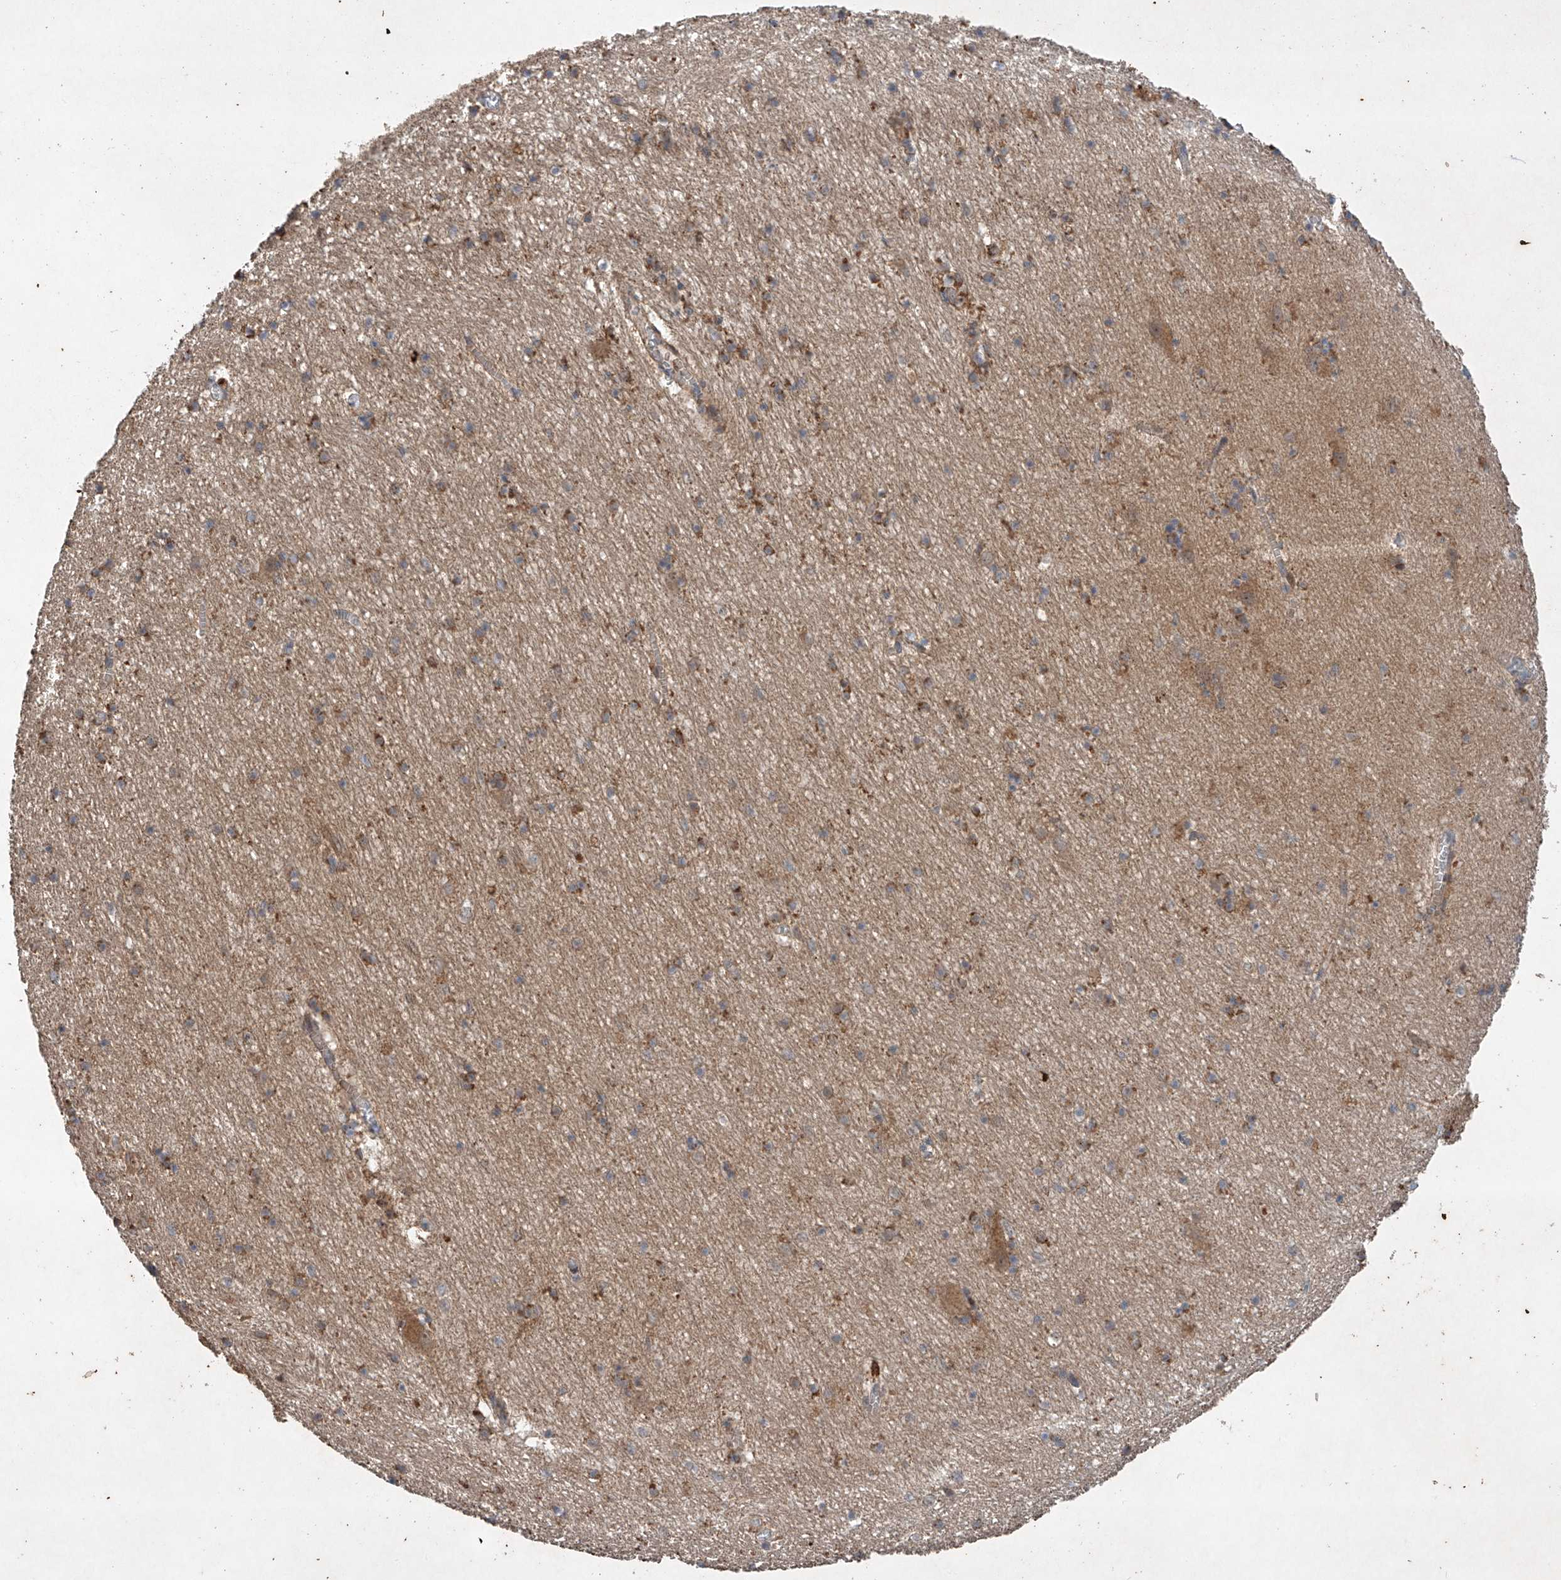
{"staining": {"intensity": "moderate", "quantity": "25%-75%", "location": "cytoplasmic/membranous"}, "tissue": "hippocampus", "cell_type": "Glial cells", "image_type": "normal", "snomed": [{"axis": "morphology", "description": "Normal tissue, NOS"}, {"axis": "topography", "description": "Hippocampus"}], "caption": "Hippocampus was stained to show a protein in brown. There is medium levels of moderate cytoplasmic/membranous expression in approximately 25%-75% of glial cells.", "gene": "CEP85L", "patient": {"sex": "female", "age": 64}}